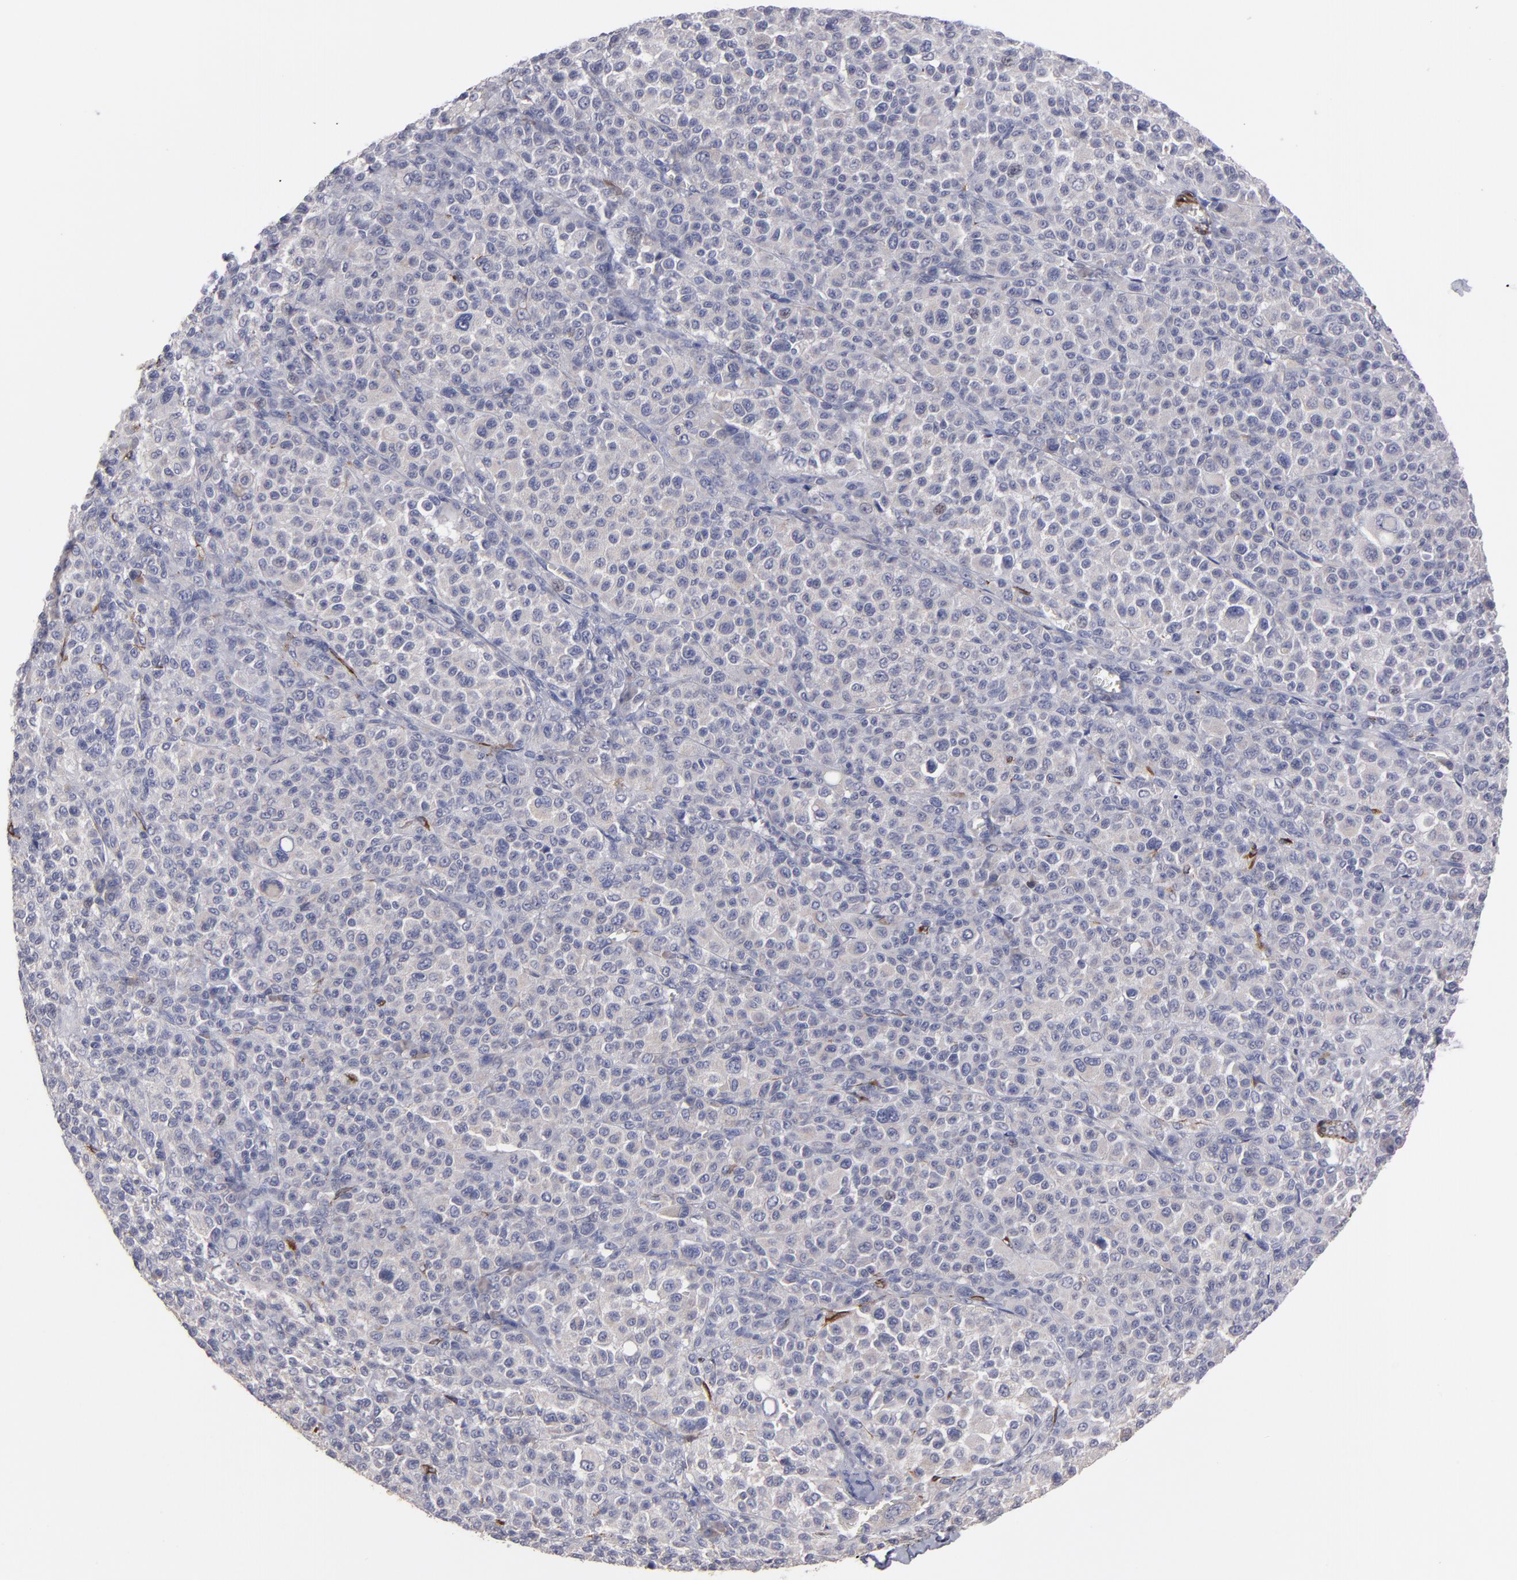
{"staining": {"intensity": "weak", "quantity": "<25%", "location": "cytoplasmic/membranous"}, "tissue": "melanoma", "cell_type": "Tumor cells", "image_type": "cancer", "snomed": [{"axis": "morphology", "description": "Malignant melanoma, Metastatic site"}, {"axis": "topography", "description": "Skin"}], "caption": "DAB (3,3'-diaminobenzidine) immunohistochemical staining of melanoma demonstrates no significant staining in tumor cells.", "gene": "SLMAP", "patient": {"sex": "female", "age": 74}}